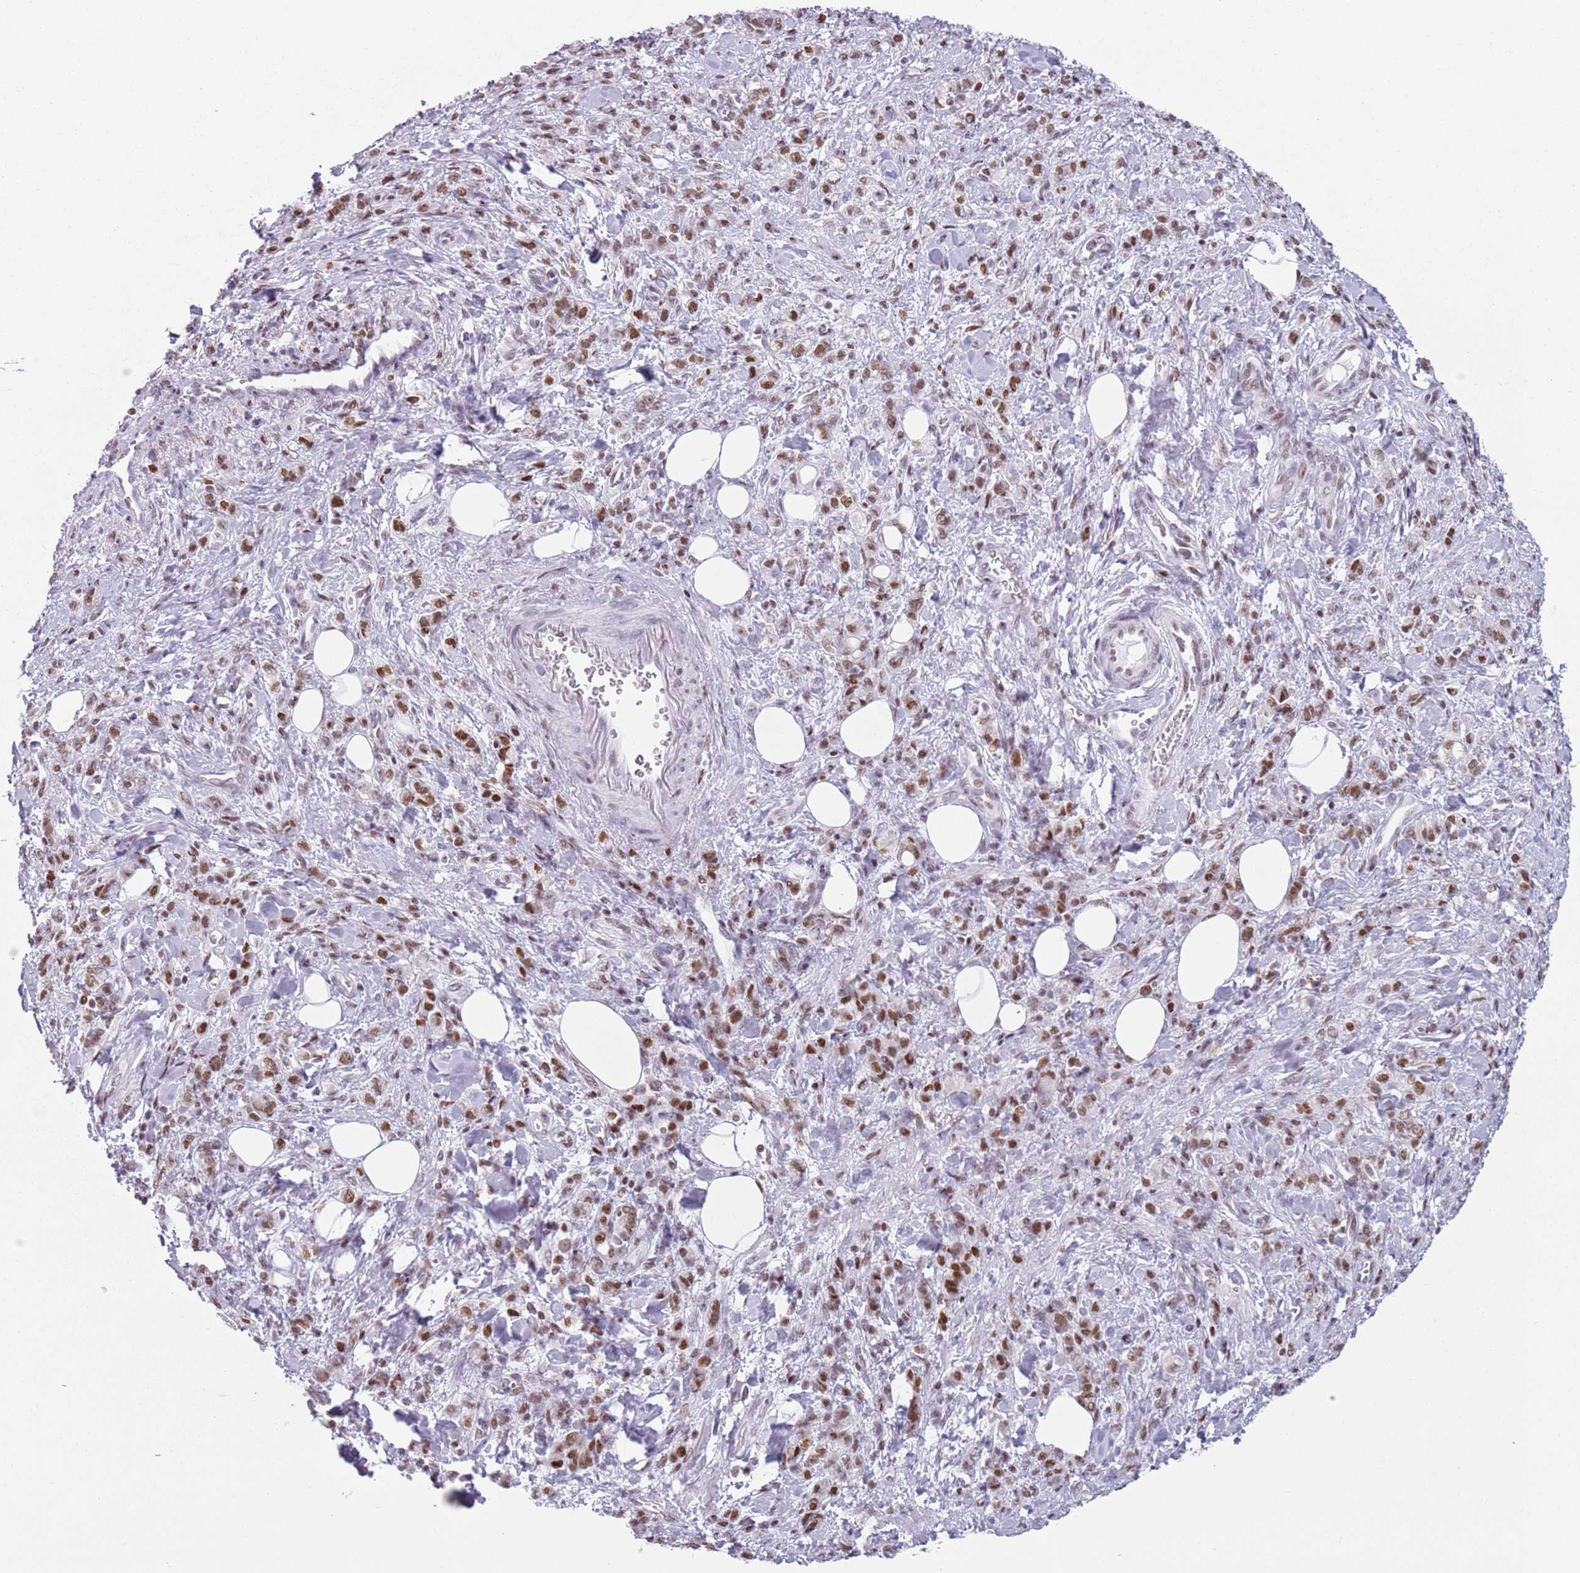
{"staining": {"intensity": "moderate", "quantity": ">75%", "location": "nuclear"}, "tissue": "stomach cancer", "cell_type": "Tumor cells", "image_type": "cancer", "snomed": [{"axis": "morphology", "description": "Adenocarcinoma, NOS"}, {"axis": "topography", "description": "Stomach"}], "caption": "This is a histology image of IHC staining of adenocarcinoma (stomach), which shows moderate positivity in the nuclear of tumor cells.", "gene": "FAM104B", "patient": {"sex": "male", "age": 77}}